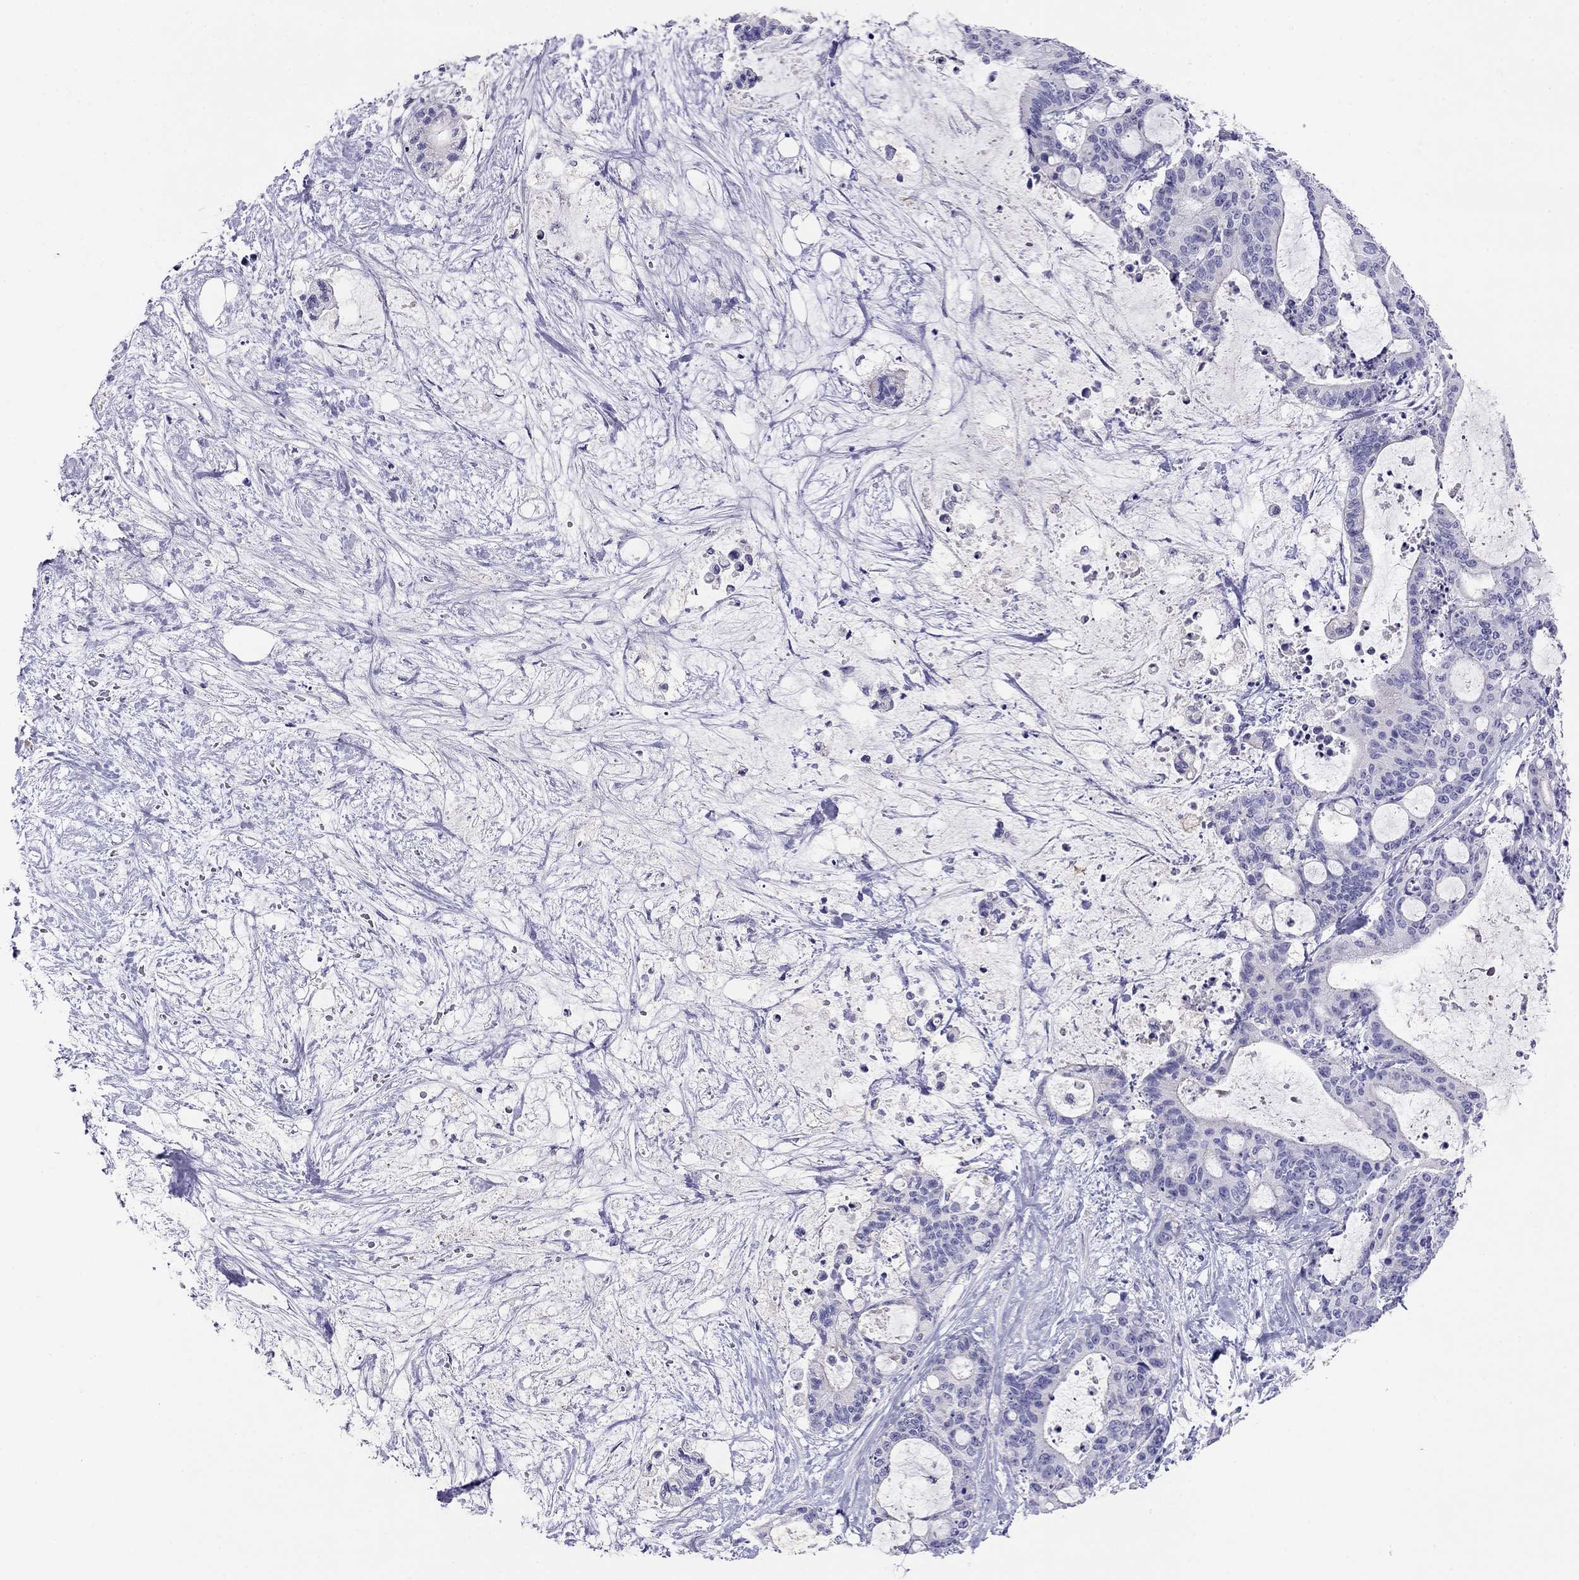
{"staining": {"intensity": "negative", "quantity": "none", "location": "none"}, "tissue": "liver cancer", "cell_type": "Tumor cells", "image_type": "cancer", "snomed": [{"axis": "morphology", "description": "Cholangiocarcinoma"}, {"axis": "topography", "description": "Liver"}], "caption": "Immunohistochemistry (IHC) of liver cancer shows no staining in tumor cells.", "gene": "CAPNS2", "patient": {"sex": "female", "age": 73}}